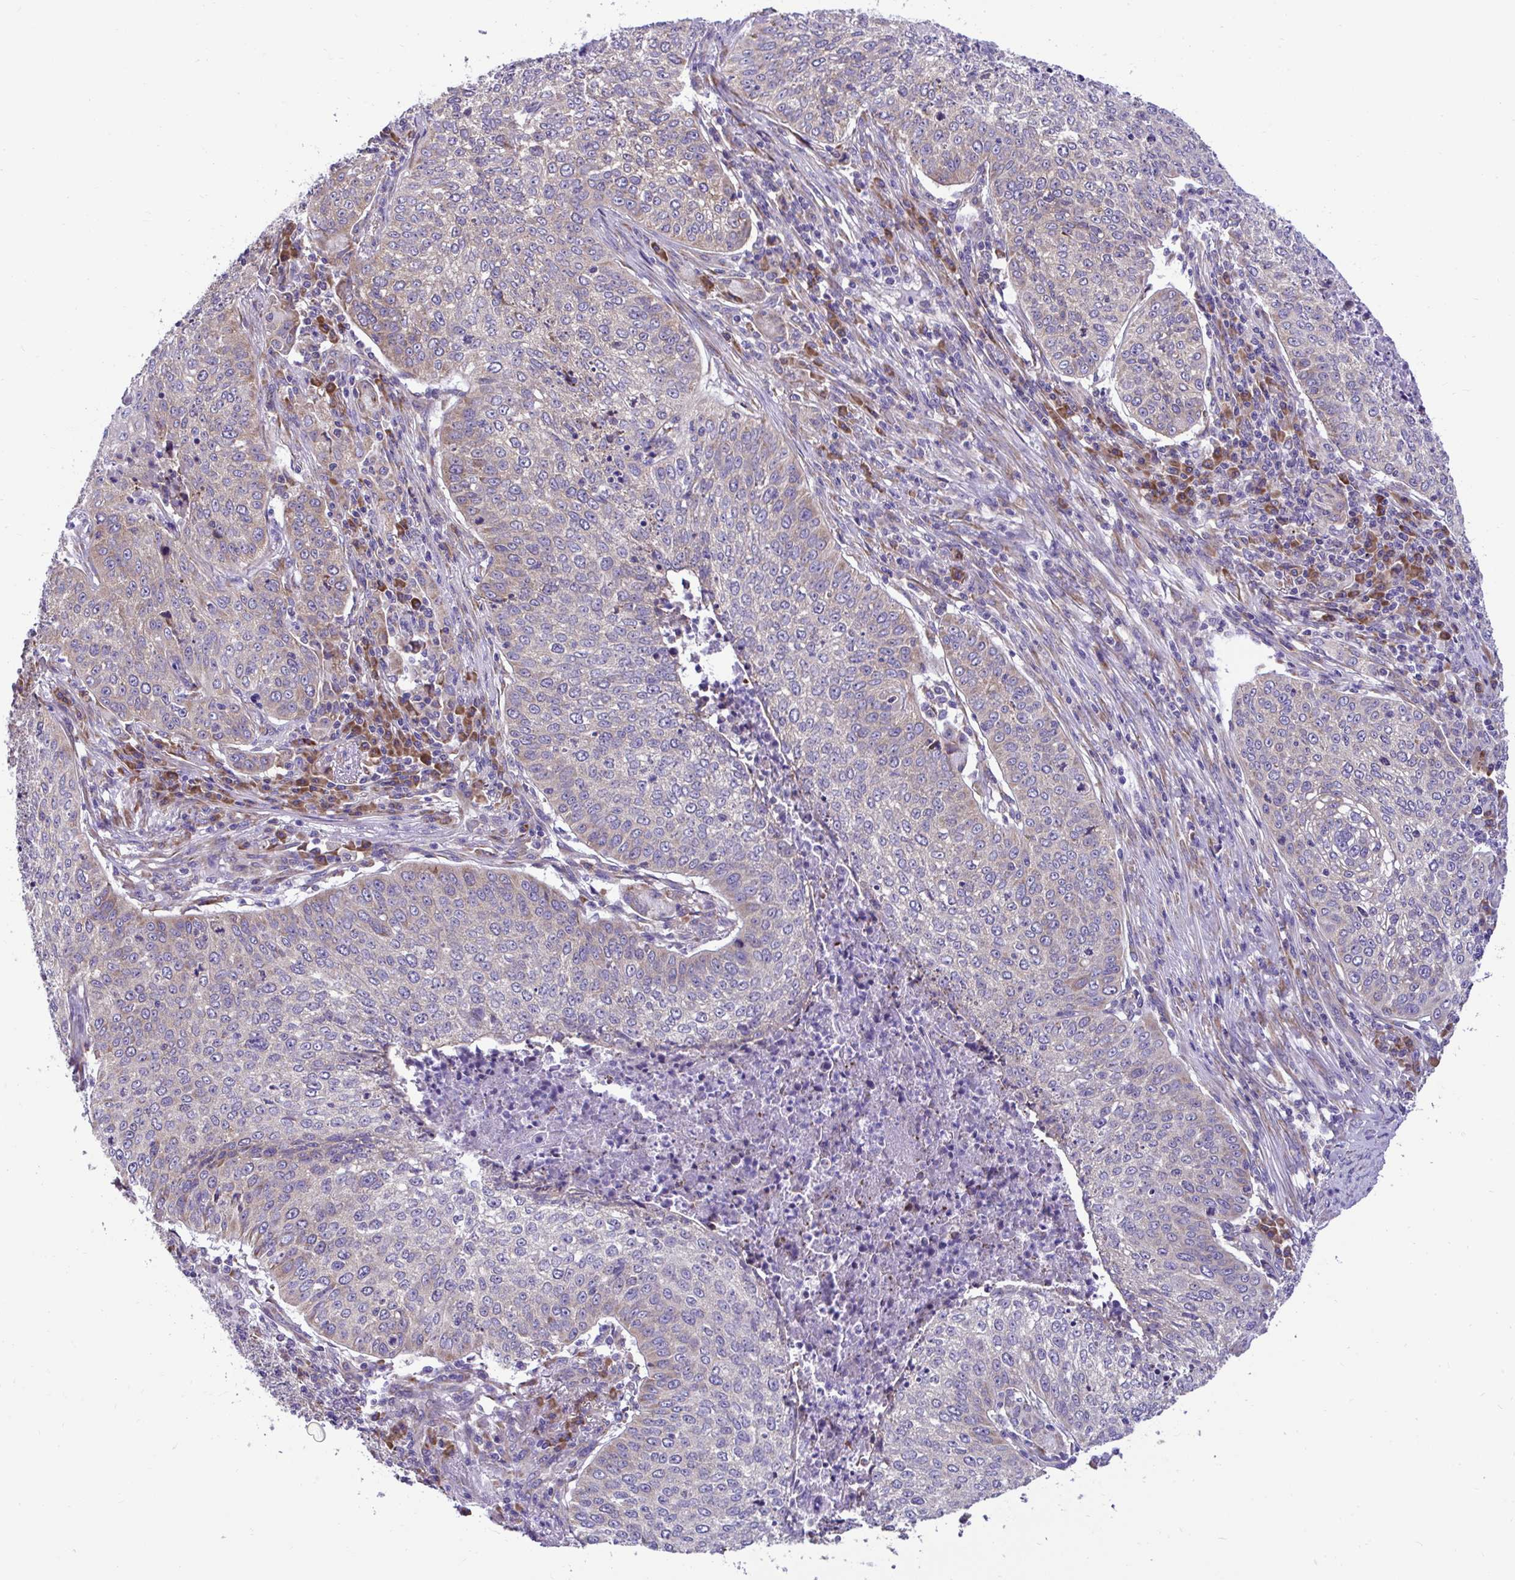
{"staining": {"intensity": "moderate", "quantity": "25%-75%", "location": "cytoplasmic/membranous"}, "tissue": "lung cancer", "cell_type": "Tumor cells", "image_type": "cancer", "snomed": [{"axis": "morphology", "description": "Squamous cell carcinoma, NOS"}, {"axis": "topography", "description": "Lung"}], "caption": "About 25%-75% of tumor cells in lung cancer exhibit moderate cytoplasmic/membranous protein expression as visualized by brown immunohistochemical staining.", "gene": "RPL7", "patient": {"sex": "male", "age": 63}}